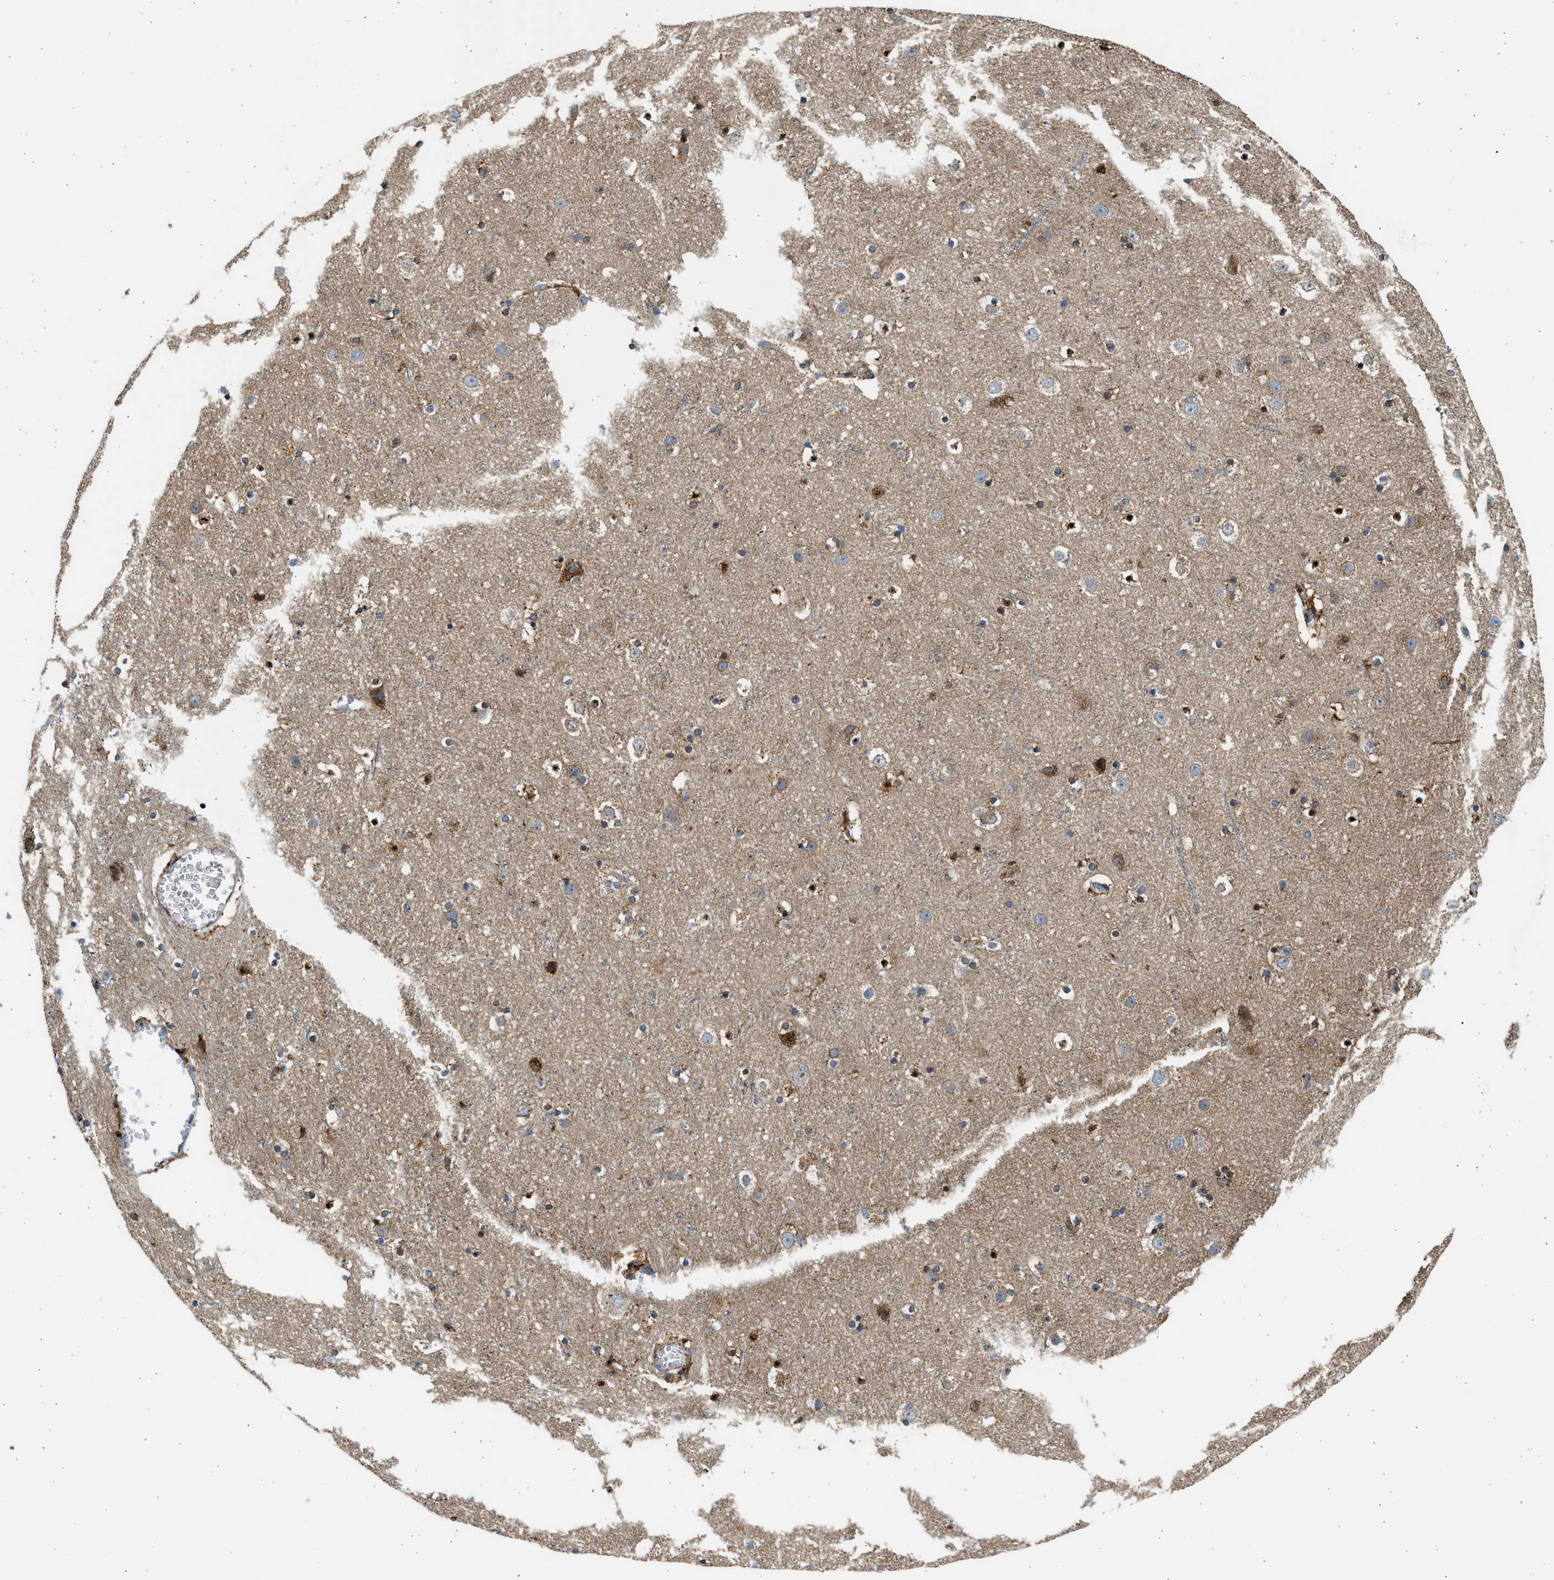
{"staining": {"intensity": "moderate", "quantity": ">75%", "location": "cytoplasmic/membranous"}, "tissue": "cerebral cortex", "cell_type": "Endothelial cells", "image_type": "normal", "snomed": [{"axis": "morphology", "description": "Normal tissue, NOS"}, {"axis": "topography", "description": "Cerebral cortex"}], "caption": "Immunohistochemistry (IHC) (DAB (3,3'-diaminobenzidine)) staining of benign cerebral cortex displays moderate cytoplasmic/membranous protein positivity in about >75% of endothelial cells.", "gene": "KCNMB3", "patient": {"sex": "male", "age": 45}}